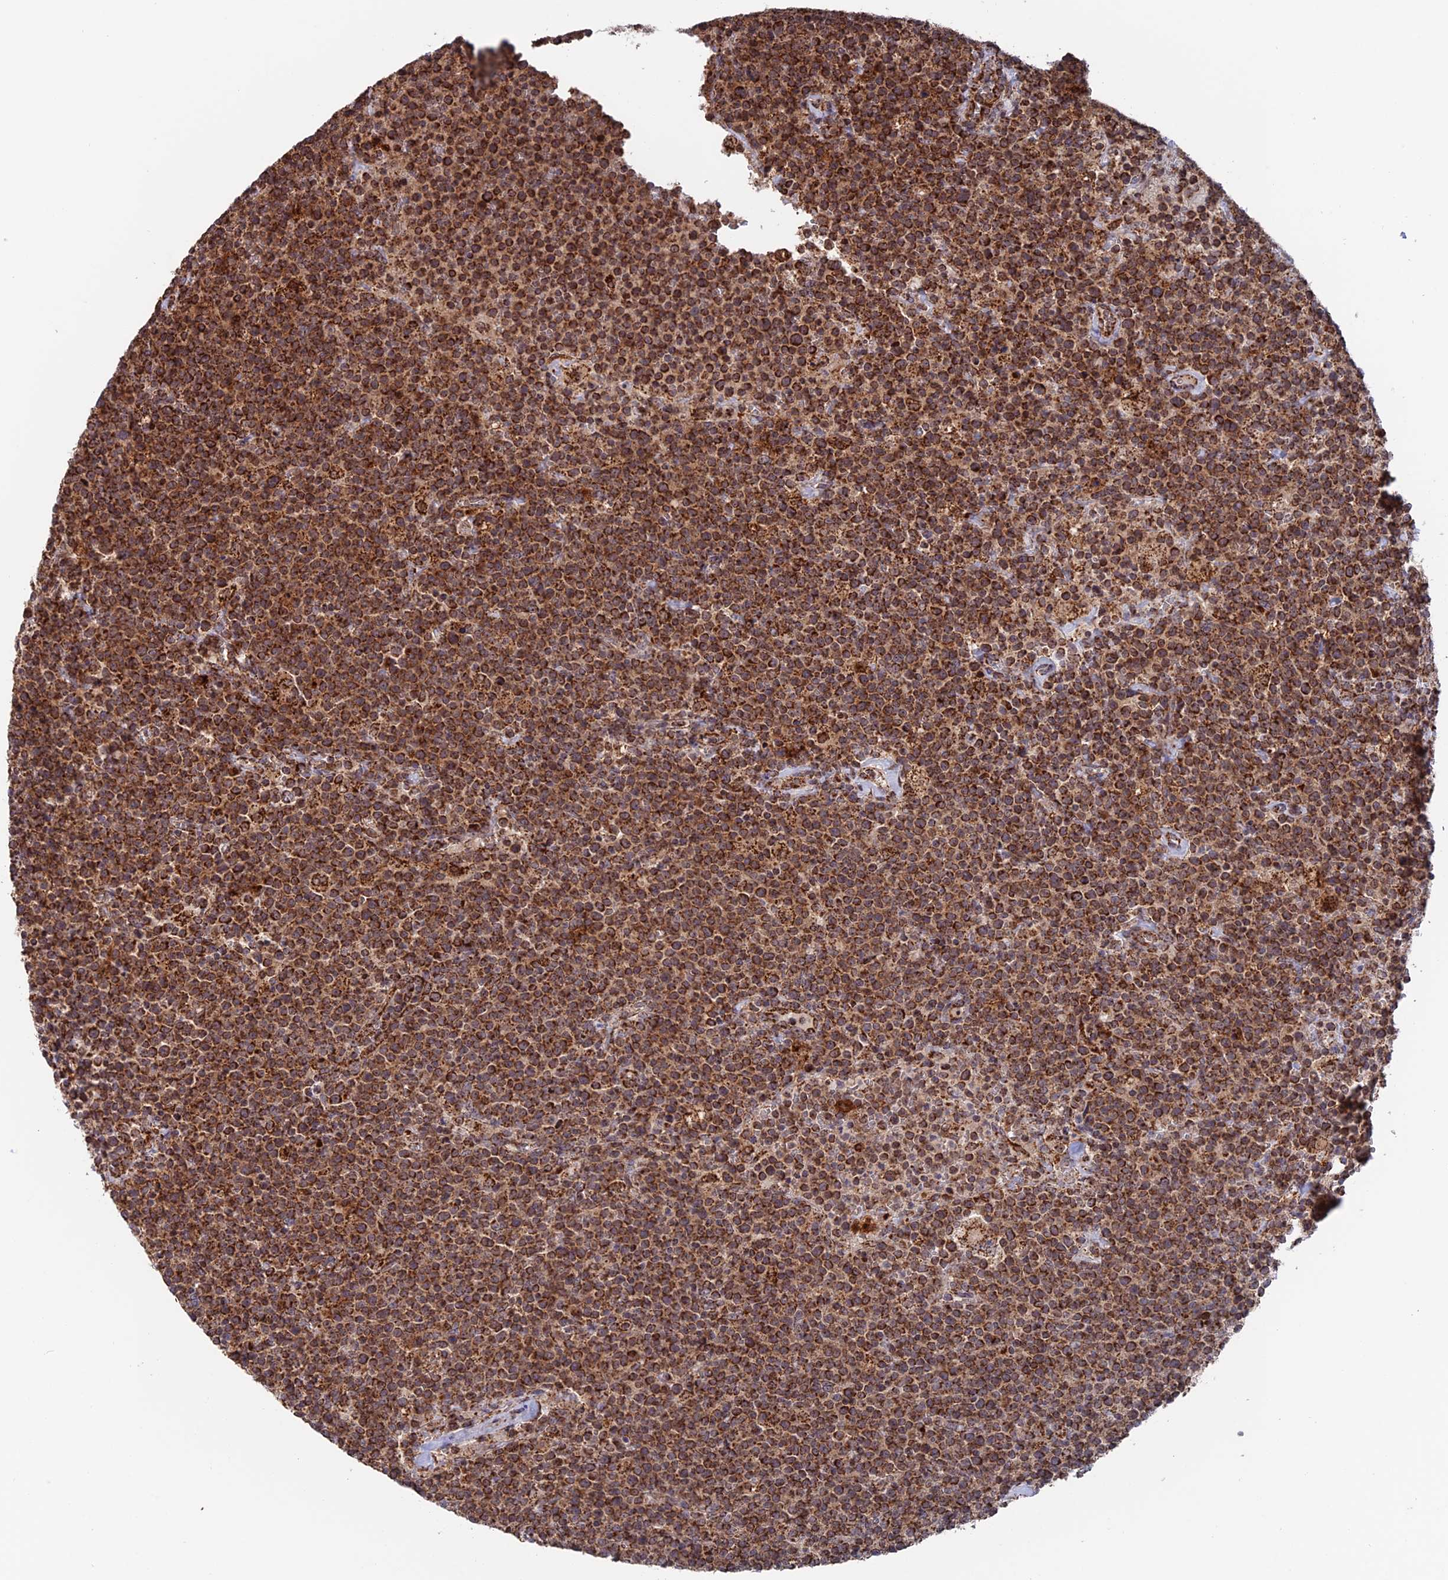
{"staining": {"intensity": "strong", "quantity": ">75%", "location": "cytoplasmic/membranous"}, "tissue": "lymphoma", "cell_type": "Tumor cells", "image_type": "cancer", "snomed": [{"axis": "morphology", "description": "Malignant lymphoma, non-Hodgkin's type, High grade"}, {"axis": "topography", "description": "Lymph node"}], "caption": "Protein expression analysis of human lymphoma reveals strong cytoplasmic/membranous staining in approximately >75% of tumor cells. (IHC, brightfield microscopy, high magnification).", "gene": "DTYMK", "patient": {"sex": "male", "age": 61}}